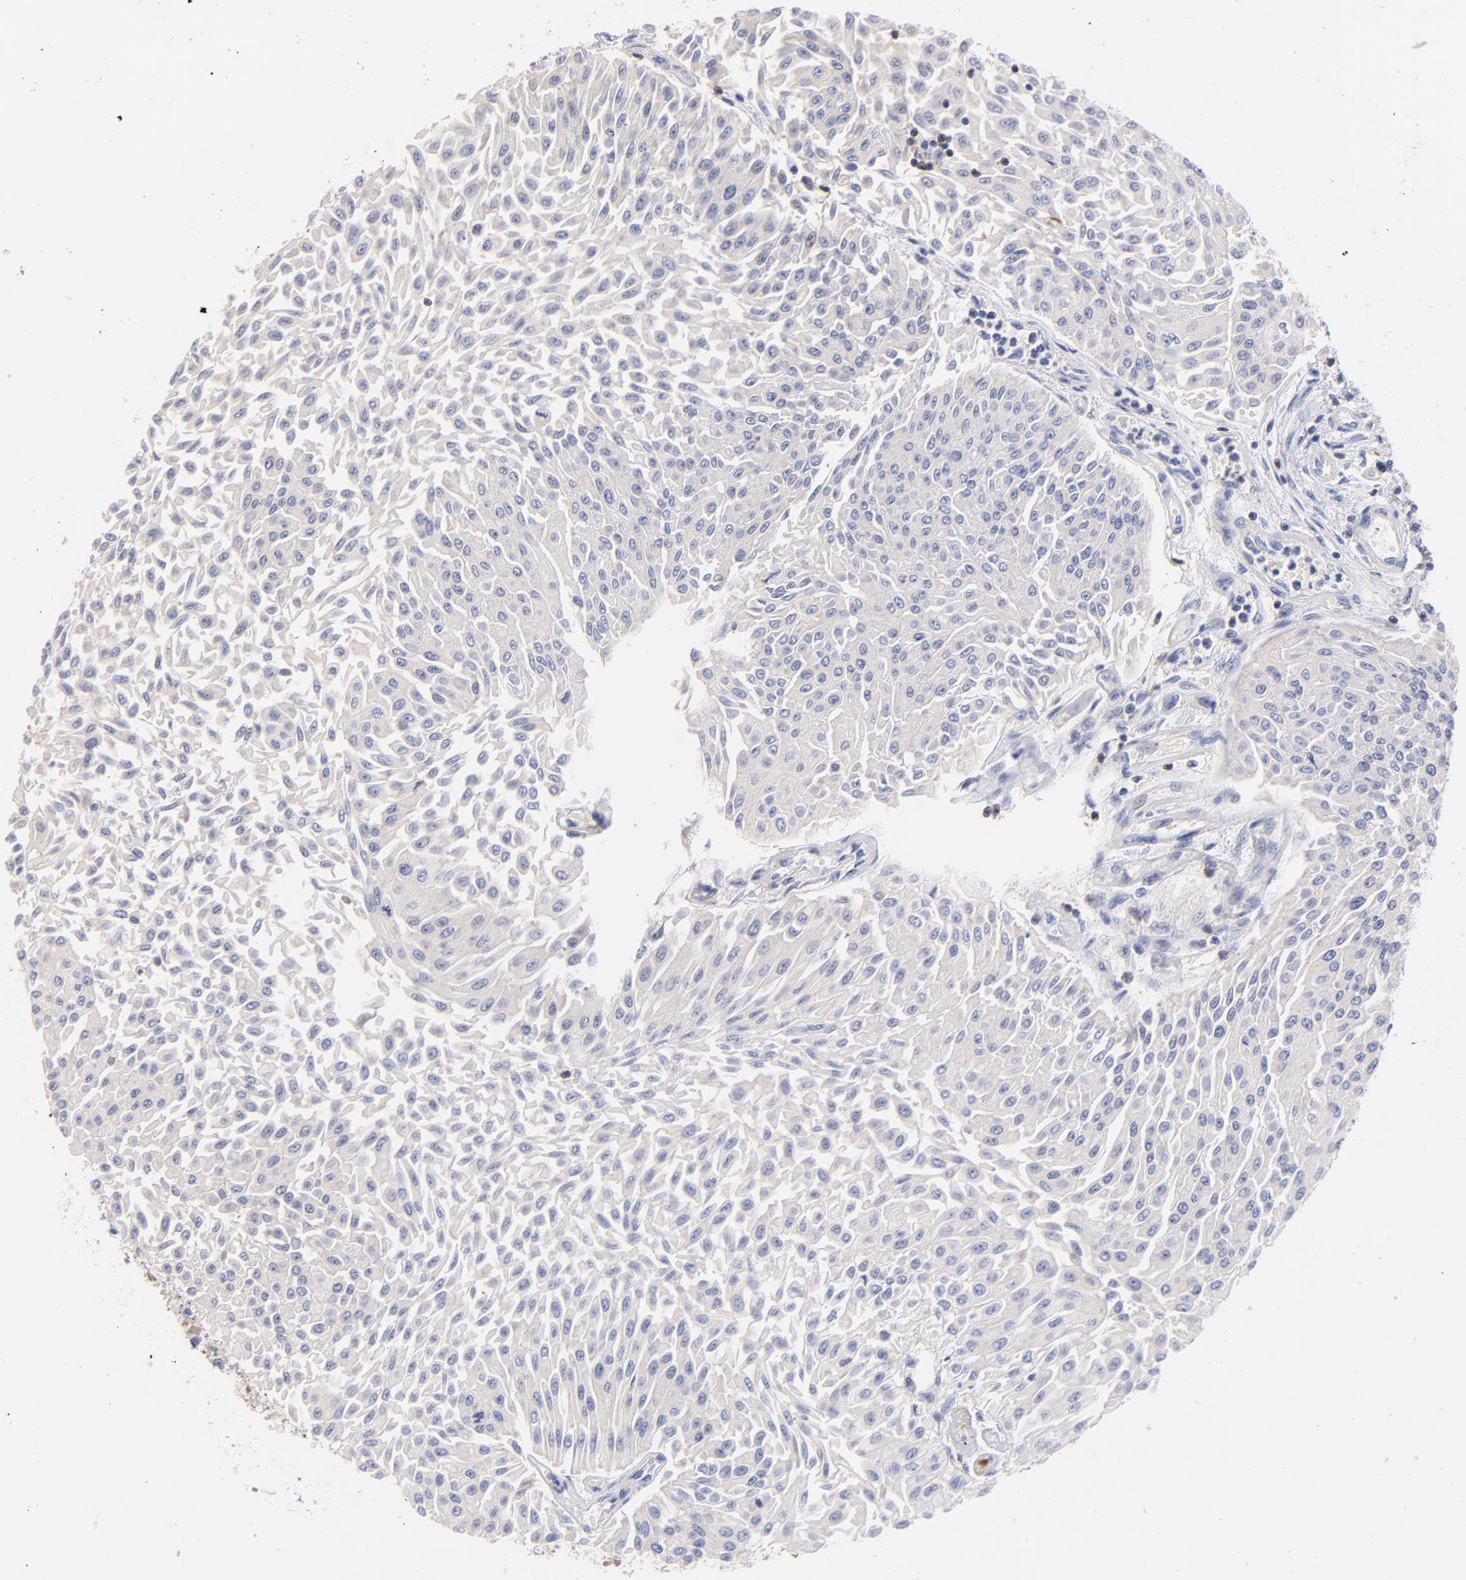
{"staining": {"intensity": "negative", "quantity": "none", "location": "none"}, "tissue": "urothelial cancer", "cell_type": "Tumor cells", "image_type": "cancer", "snomed": [{"axis": "morphology", "description": "Urothelial carcinoma, Low grade"}, {"axis": "topography", "description": "Urinary bladder"}], "caption": "This is an immunohistochemistry (IHC) histopathology image of human urothelial carcinoma (low-grade). There is no staining in tumor cells.", "gene": "KREMEN2", "patient": {"sex": "male", "age": 86}}